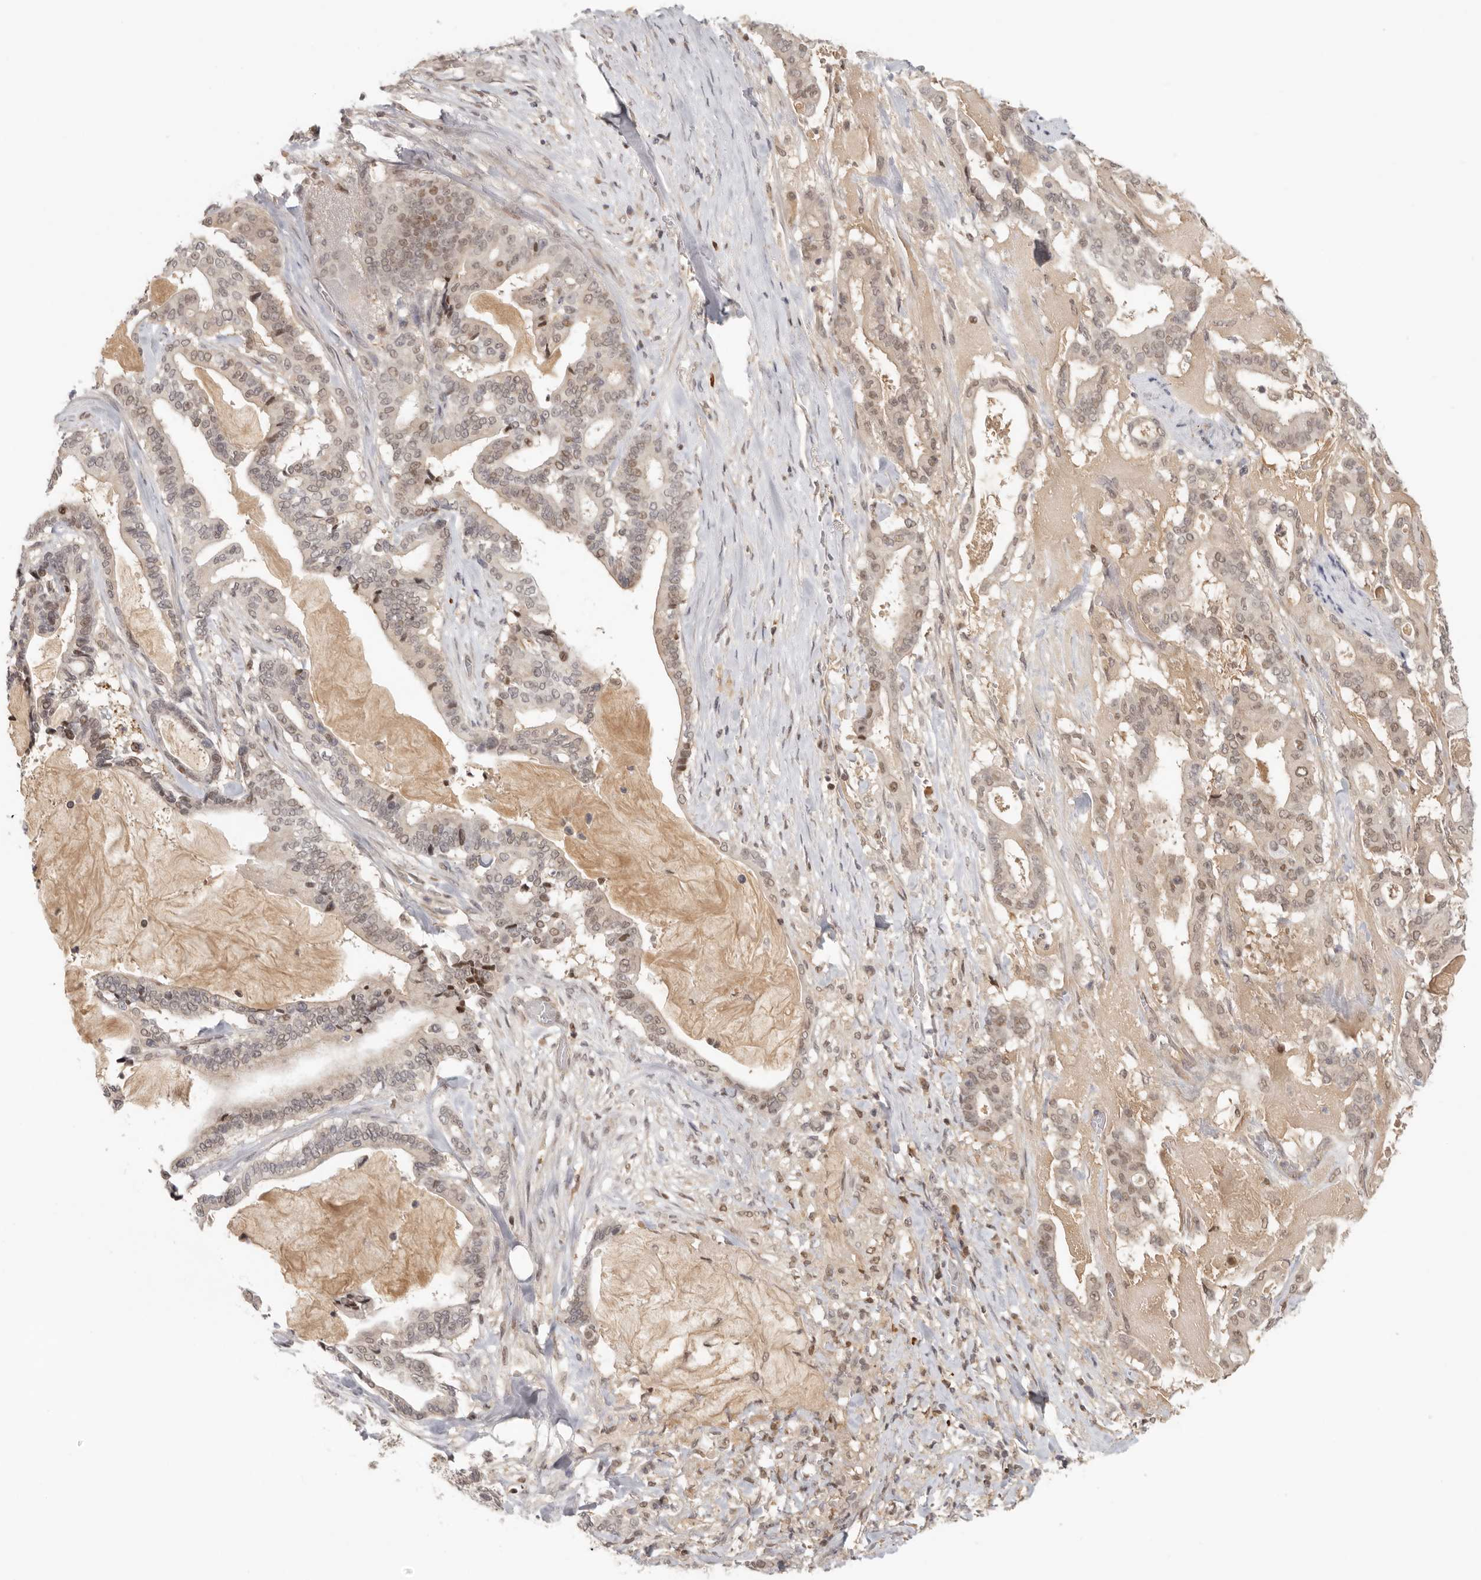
{"staining": {"intensity": "weak", "quantity": "25%-75%", "location": "nuclear"}, "tissue": "pancreatic cancer", "cell_type": "Tumor cells", "image_type": "cancer", "snomed": [{"axis": "morphology", "description": "Adenocarcinoma, NOS"}, {"axis": "topography", "description": "Pancreas"}], "caption": "A histopathology image showing weak nuclear positivity in approximately 25%-75% of tumor cells in pancreatic cancer, as visualized by brown immunohistochemical staining.", "gene": "PSMA5", "patient": {"sex": "male", "age": 63}}